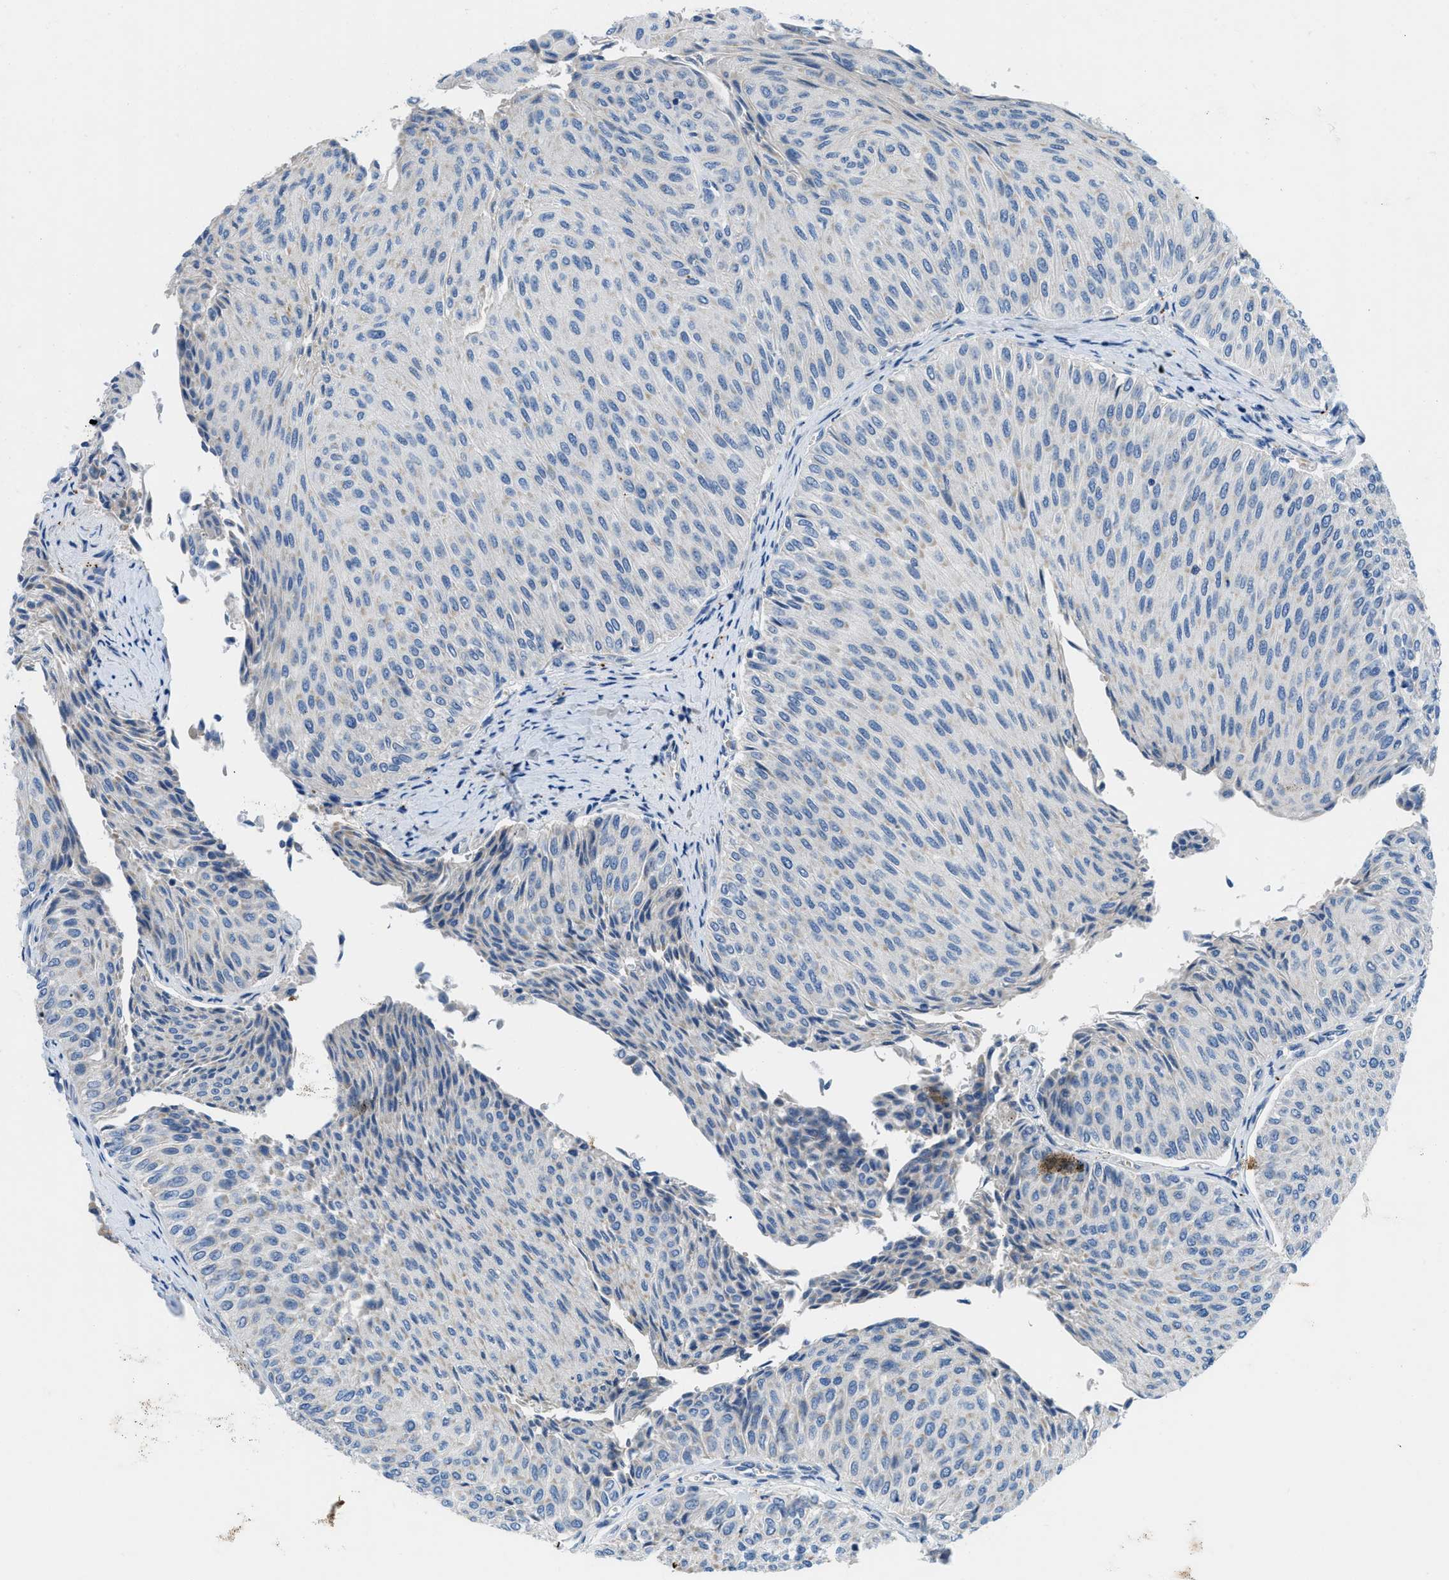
{"staining": {"intensity": "negative", "quantity": "none", "location": "none"}, "tissue": "urothelial cancer", "cell_type": "Tumor cells", "image_type": "cancer", "snomed": [{"axis": "morphology", "description": "Urothelial carcinoma, Low grade"}, {"axis": "topography", "description": "Urinary bladder"}], "caption": "Immunohistochemistry photomicrograph of neoplastic tissue: urothelial cancer stained with DAB shows no significant protein staining in tumor cells.", "gene": "TMEM248", "patient": {"sex": "male", "age": 78}}